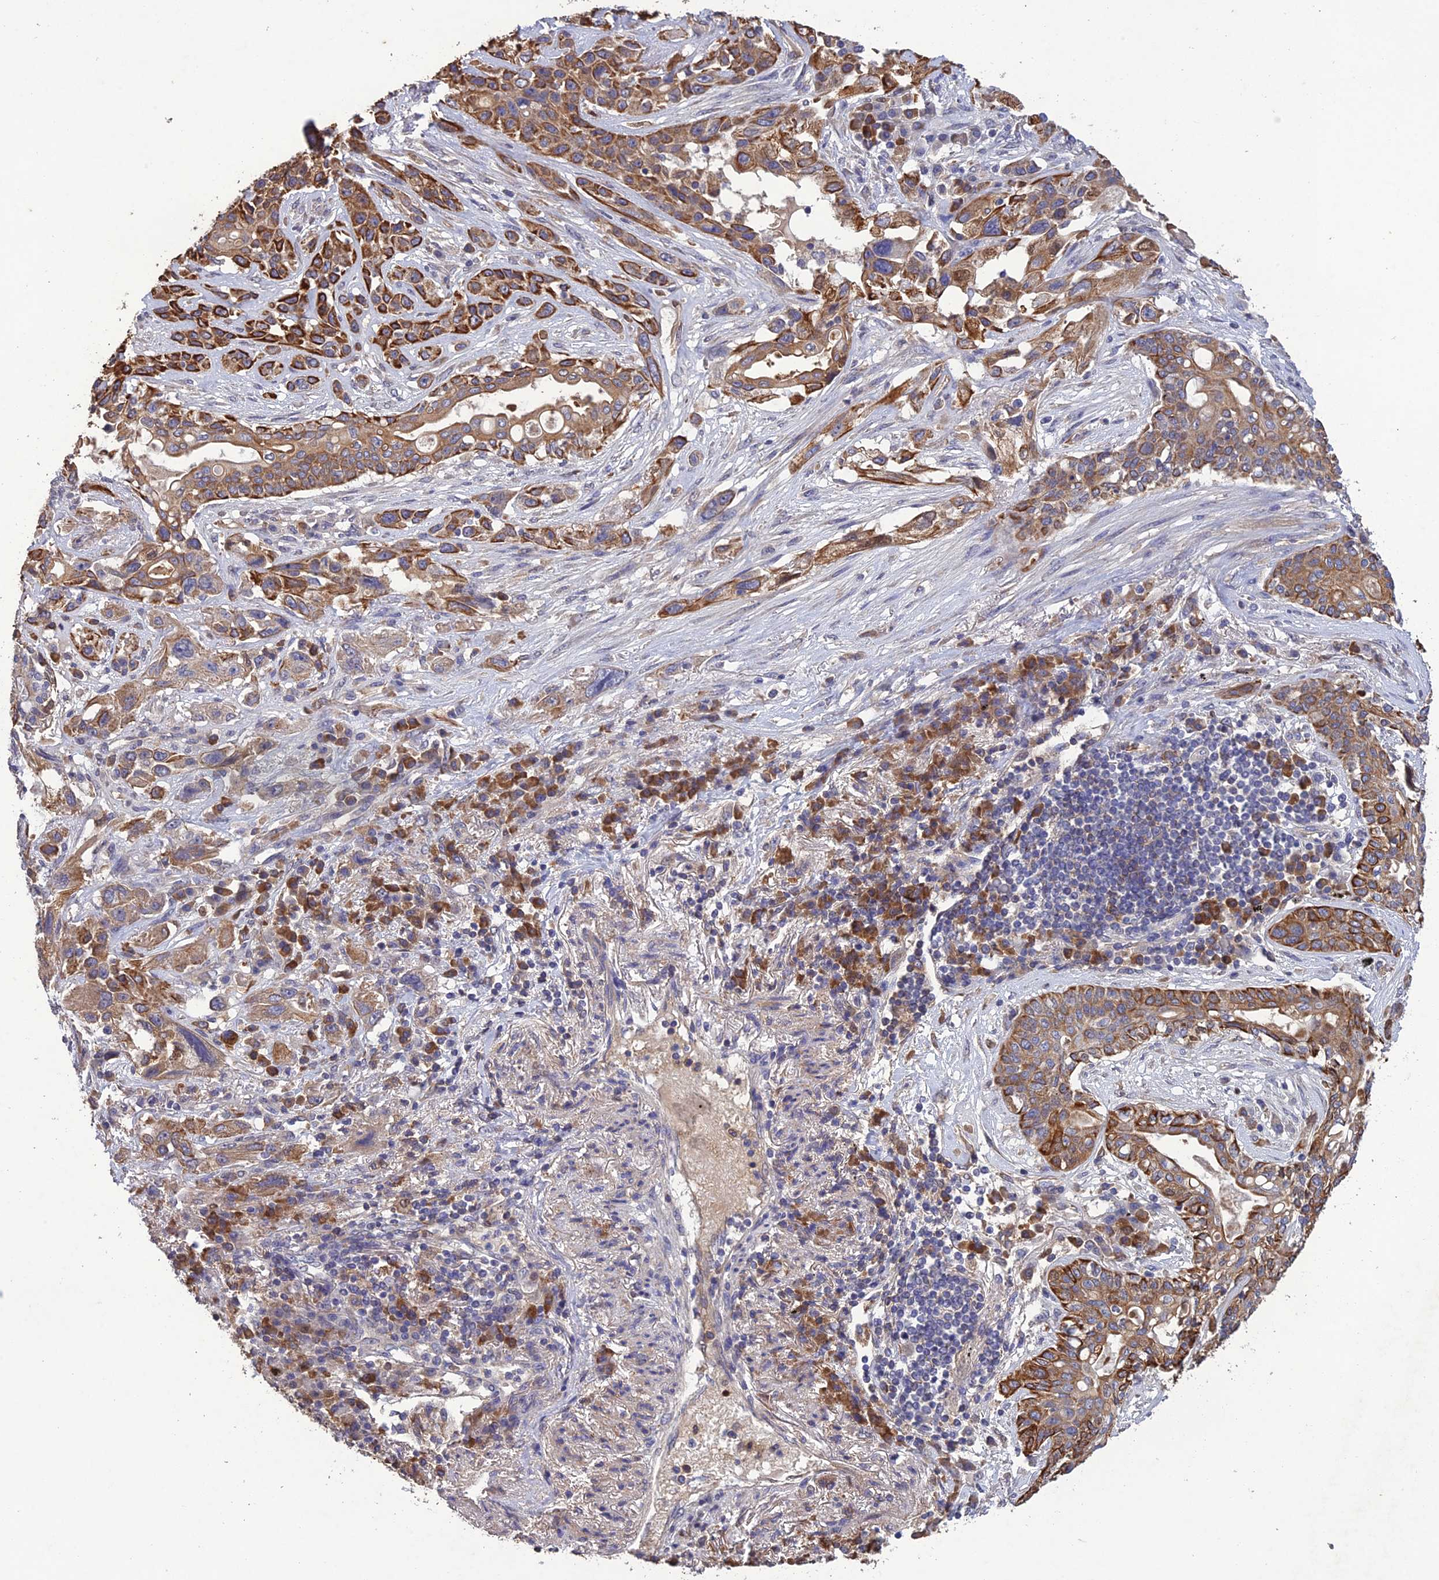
{"staining": {"intensity": "strong", "quantity": "<25%", "location": "cytoplasmic/membranous"}, "tissue": "lung cancer", "cell_type": "Tumor cells", "image_type": "cancer", "snomed": [{"axis": "morphology", "description": "Squamous cell carcinoma, NOS"}, {"axis": "topography", "description": "Lung"}], "caption": "Lung cancer stained with DAB (3,3'-diaminobenzidine) IHC shows medium levels of strong cytoplasmic/membranous positivity in about <25% of tumor cells. Immunohistochemistry stains the protein in brown and the nuclei are stained blue.", "gene": "SLC39A13", "patient": {"sex": "female", "age": 70}}